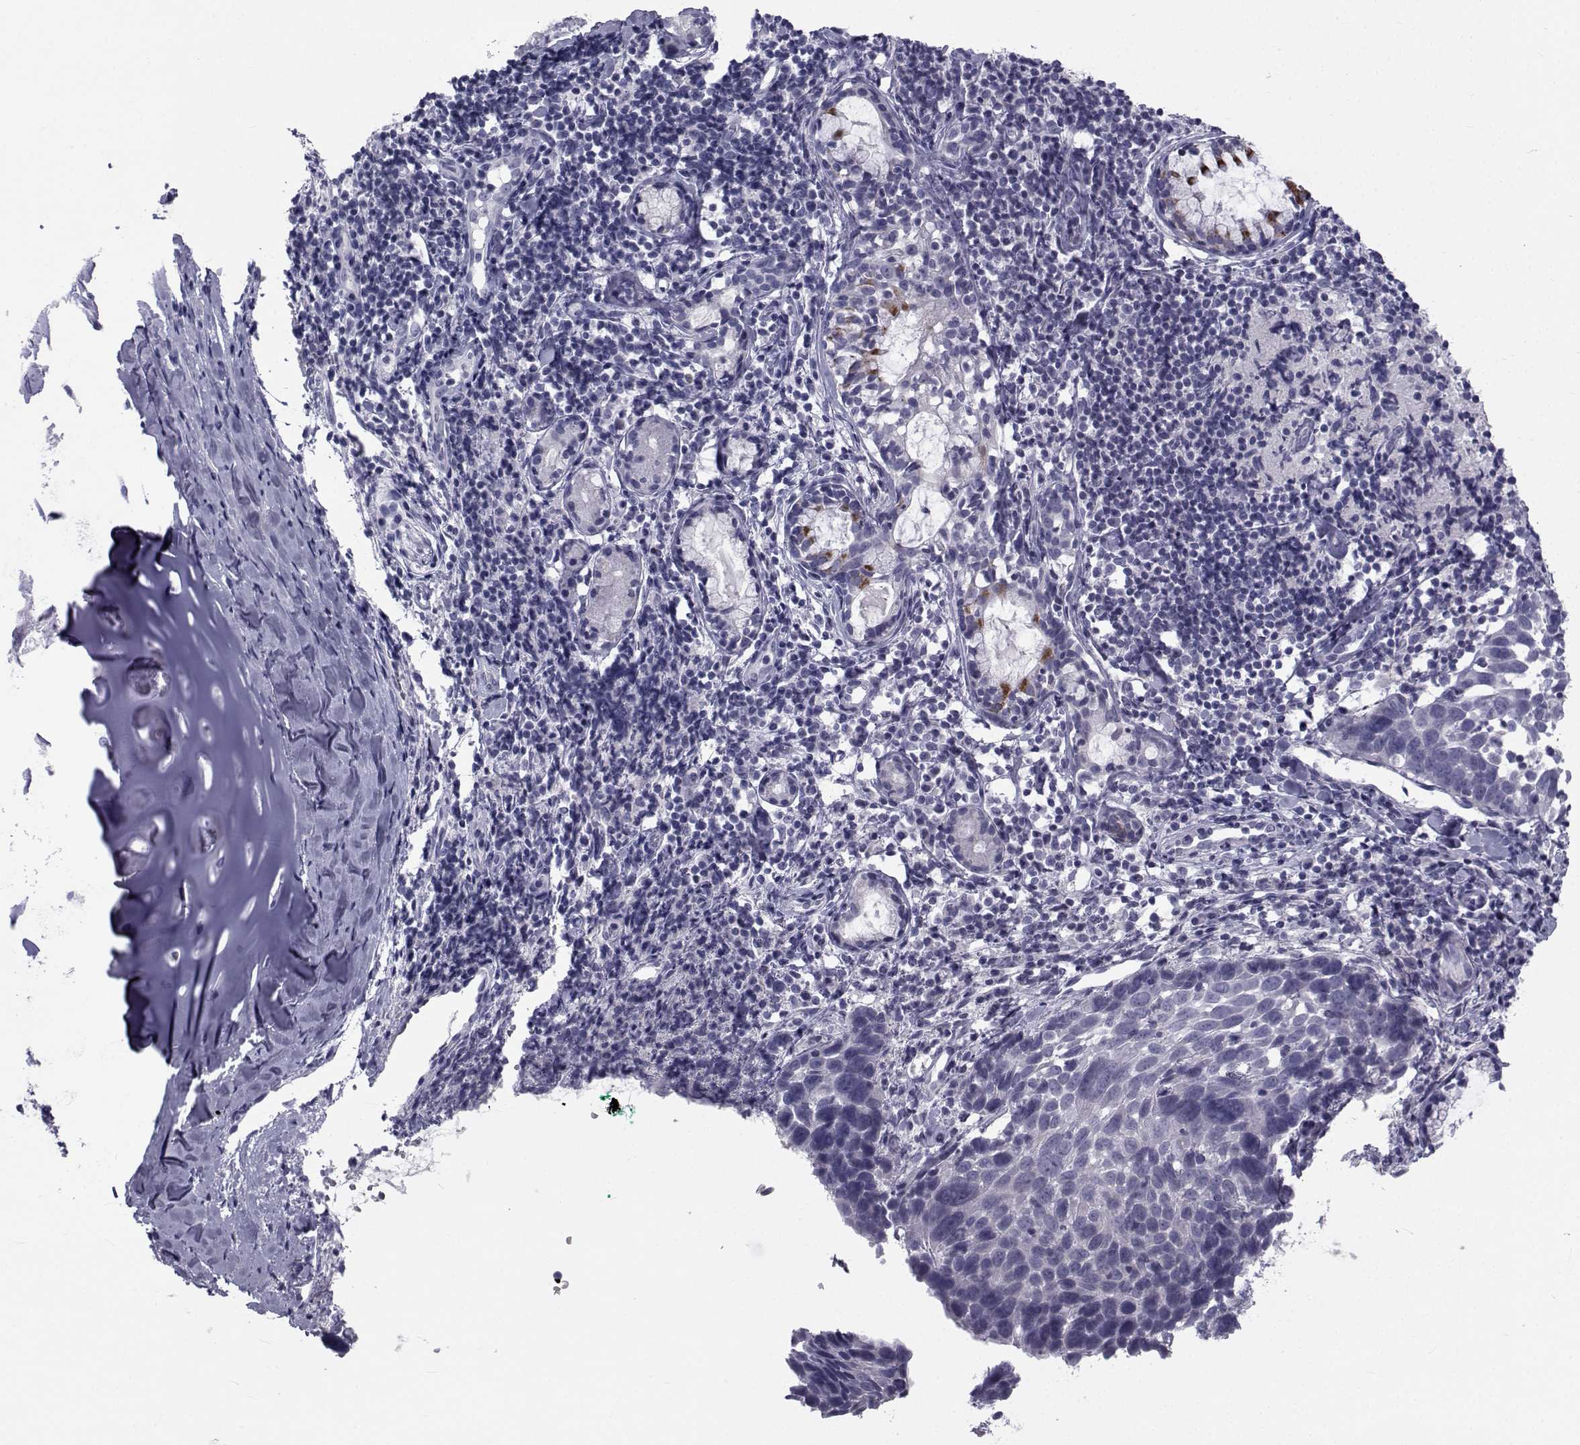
{"staining": {"intensity": "negative", "quantity": "none", "location": "none"}, "tissue": "lung cancer", "cell_type": "Tumor cells", "image_type": "cancer", "snomed": [{"axis": "morphology", "description": "Squamous cell carcinoma, NOS"}, {"axis": "topography", "description": "Lung"}], "caption": "Immunohistochemistry (IHC) photomicrograph of neoplastic tissue: human lung squamous cell carcinoma stained with DAB displays no significant protein expression in tumor cells.", "gene": "FDXR", "patient": {"sex": "male", "age": 57}}